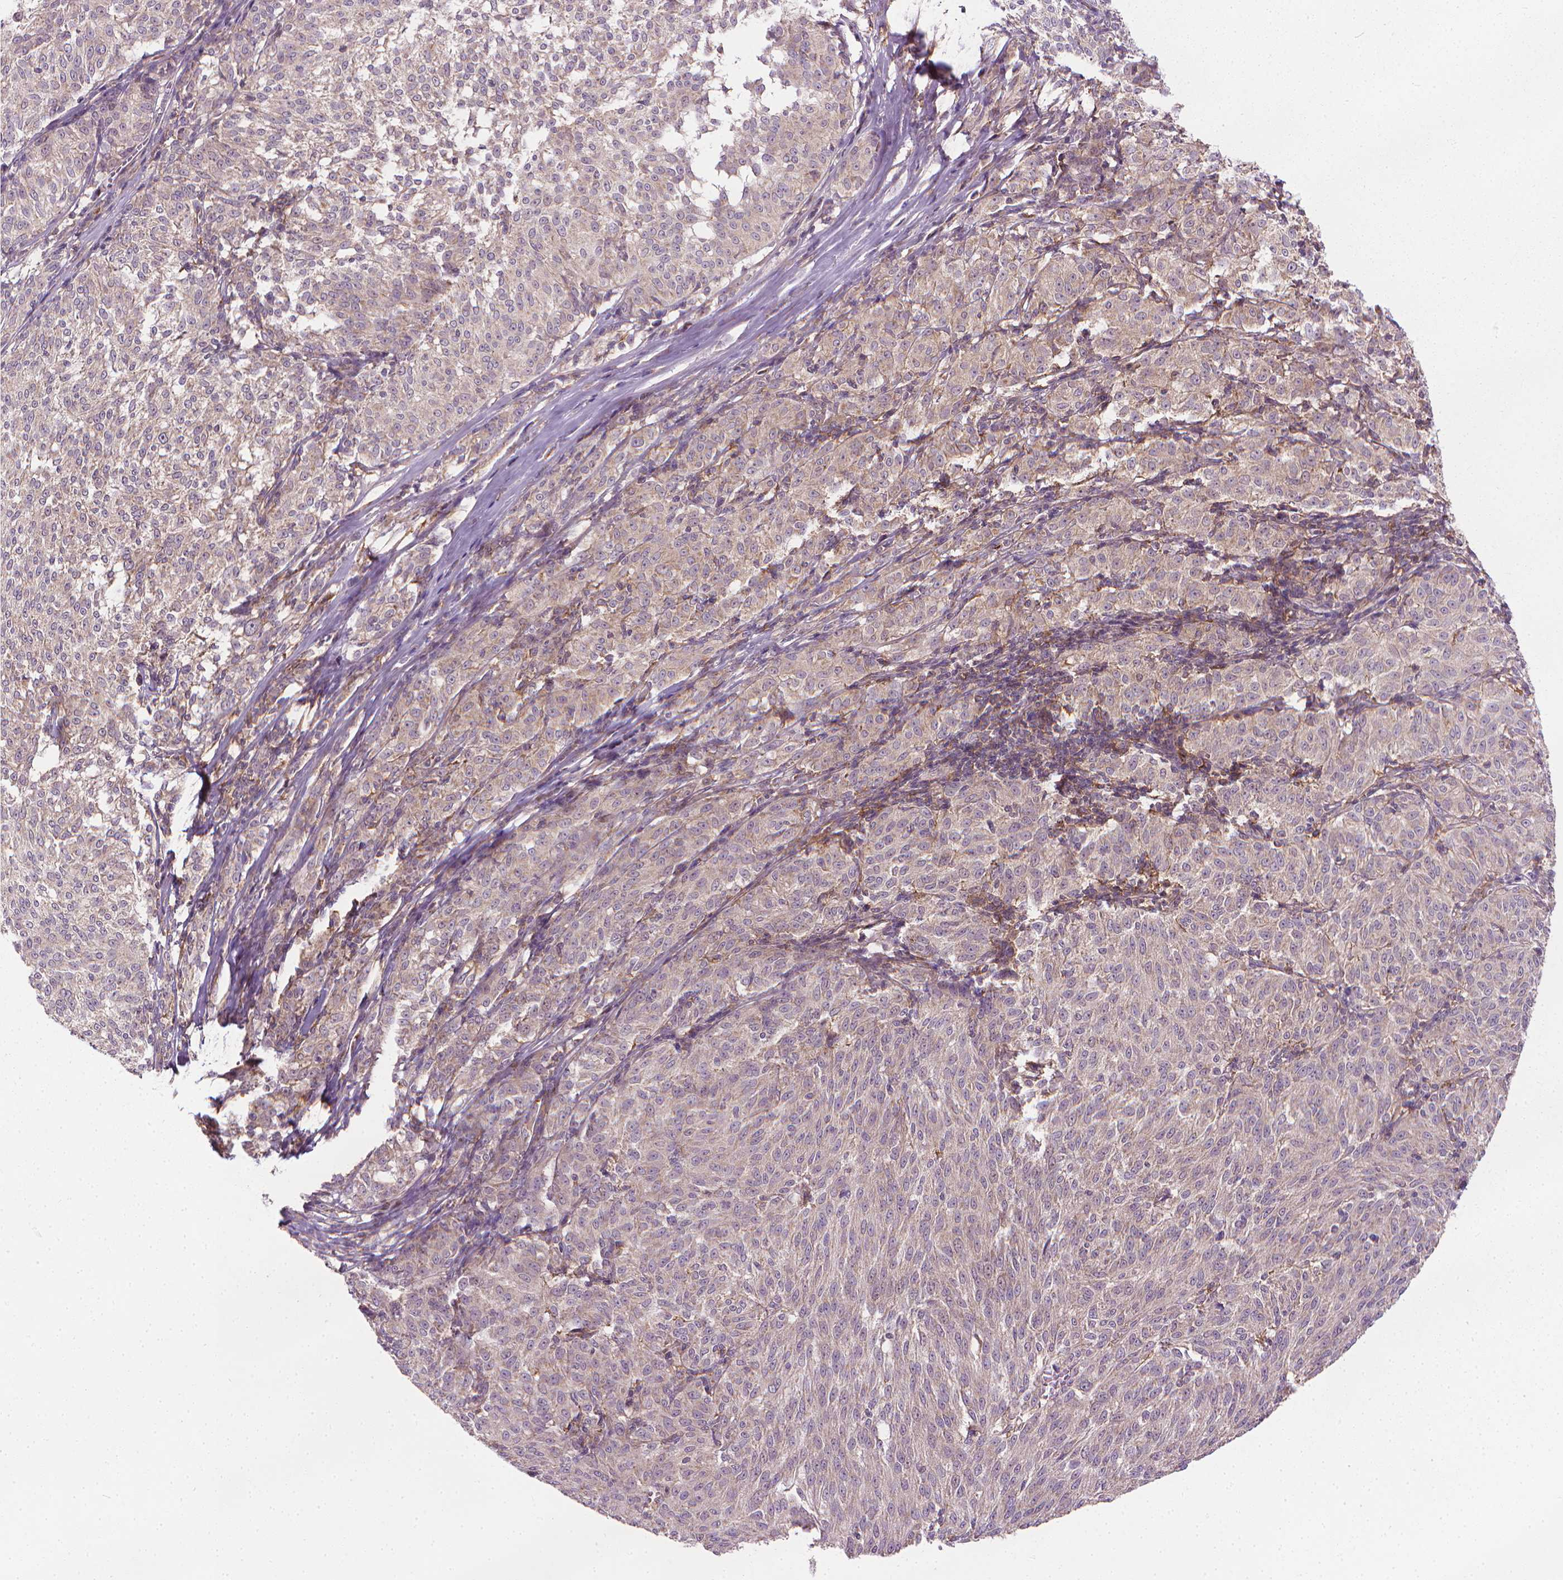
{"staining": {"intensity": "weak", "quantity": "25%-75%", "location": "cytoplasmic/membranous"}, "tissue": "melanoma", "cell_type": "Tumor cells", "image_type": "cancer", "snomed": [{"axis": "morphology", "description": "Malignant melanoma, NOS"}, {"axis": "topography", "description": "Skin"}], "caption": "Malignant melanoma tissue exhibits weak cytoplasmic/membranous positivity in approximately 25%-75% of tumor cells", "gene": "PRAG1", "patient": {"sex": "female", "age": 72}}